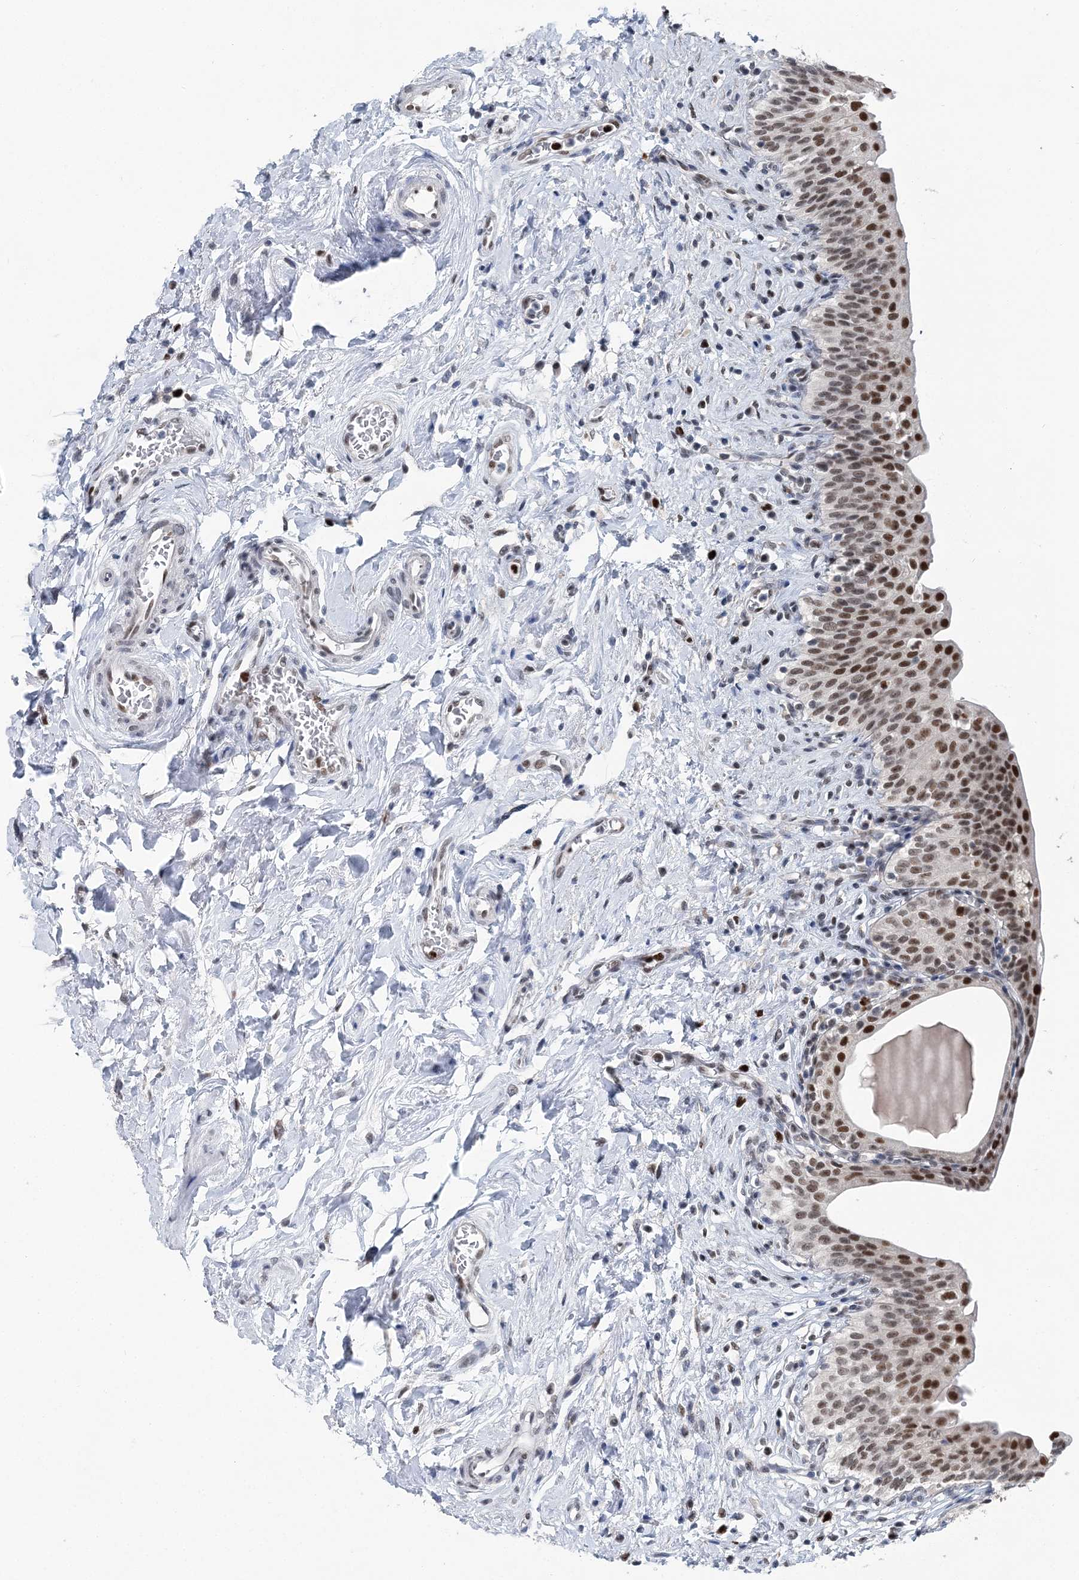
{"staining": {"intensity": "strong", "quantity": ">75%", "location": "nuclear"}, "tissue": "urinary bladder", "cell_type": "Urothelial cells", "image_type": "normal", "snomed": [{"axis": "morphology", "description": "Normal tissue, NOS"}, {"axis": "topography", "description": "Urinary bladder"}], "caption": "Immunohistochemical staining of normal human urinary bladder exhibits high levels of strong nuclear expression in approximately >75% of urothelial cells.", "gene": "HAT1", "patient": {"sex": "male", "age": 83}}